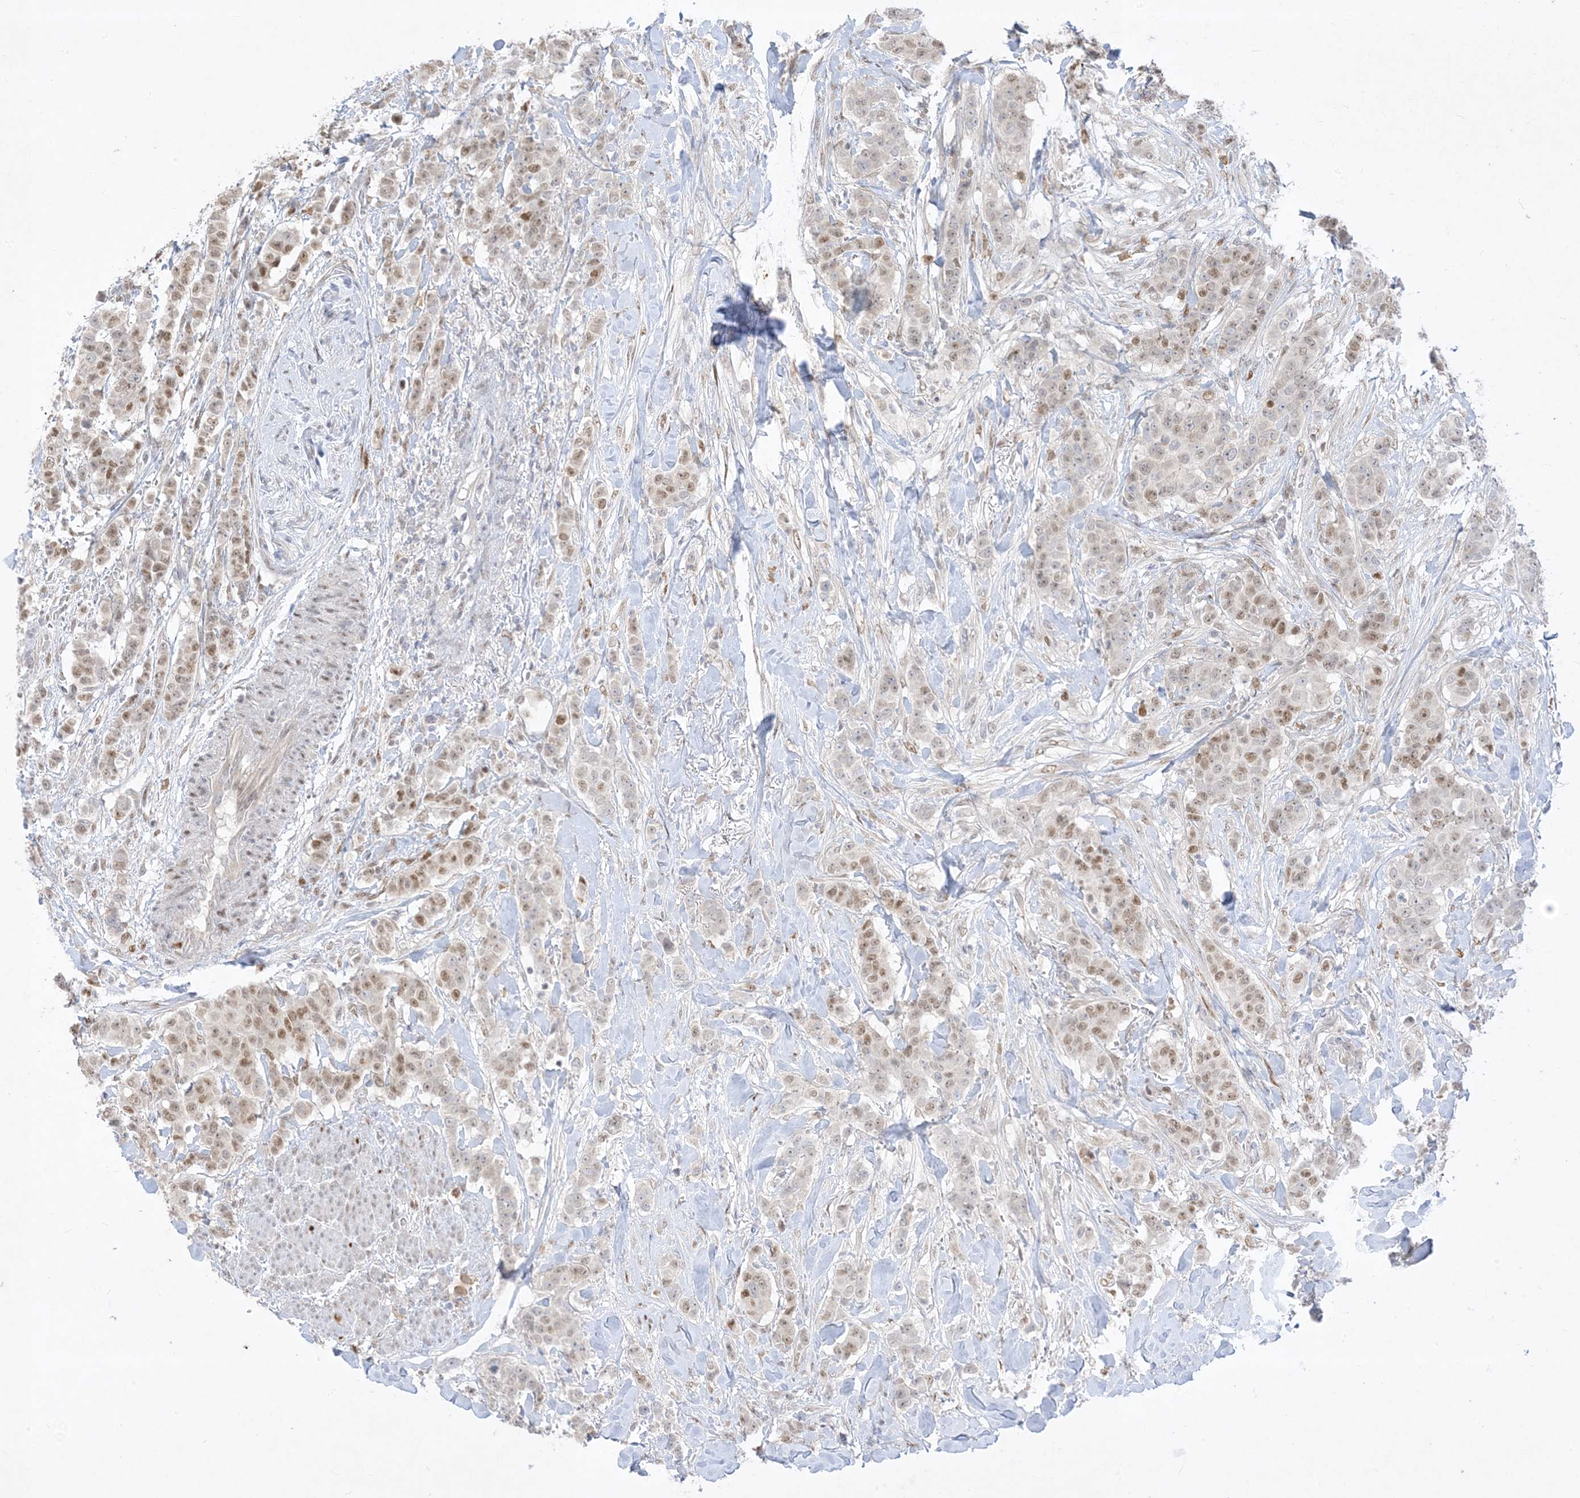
{"staining": {"intensity": "moderate", "quantity": ">75%", "location": "nuclear"}, "tissue": "breast cancer", "cell_type": "Tumor cells", "image_type": "cancer", "snomed": [{"axis": "morphology", "description": "Duct carcinoma"}, {"axis": "topography", "description": "Breast"}], "caption": "A brown stain shows moderate nuclear positivity of a protein in human breast intraductal carcinoma tumor cells. (DAB IHC, brown staining for protein, blue staining for nuclei).", "gene": "BHLHE40", "patient": {"sex": "female", "age": 40}}